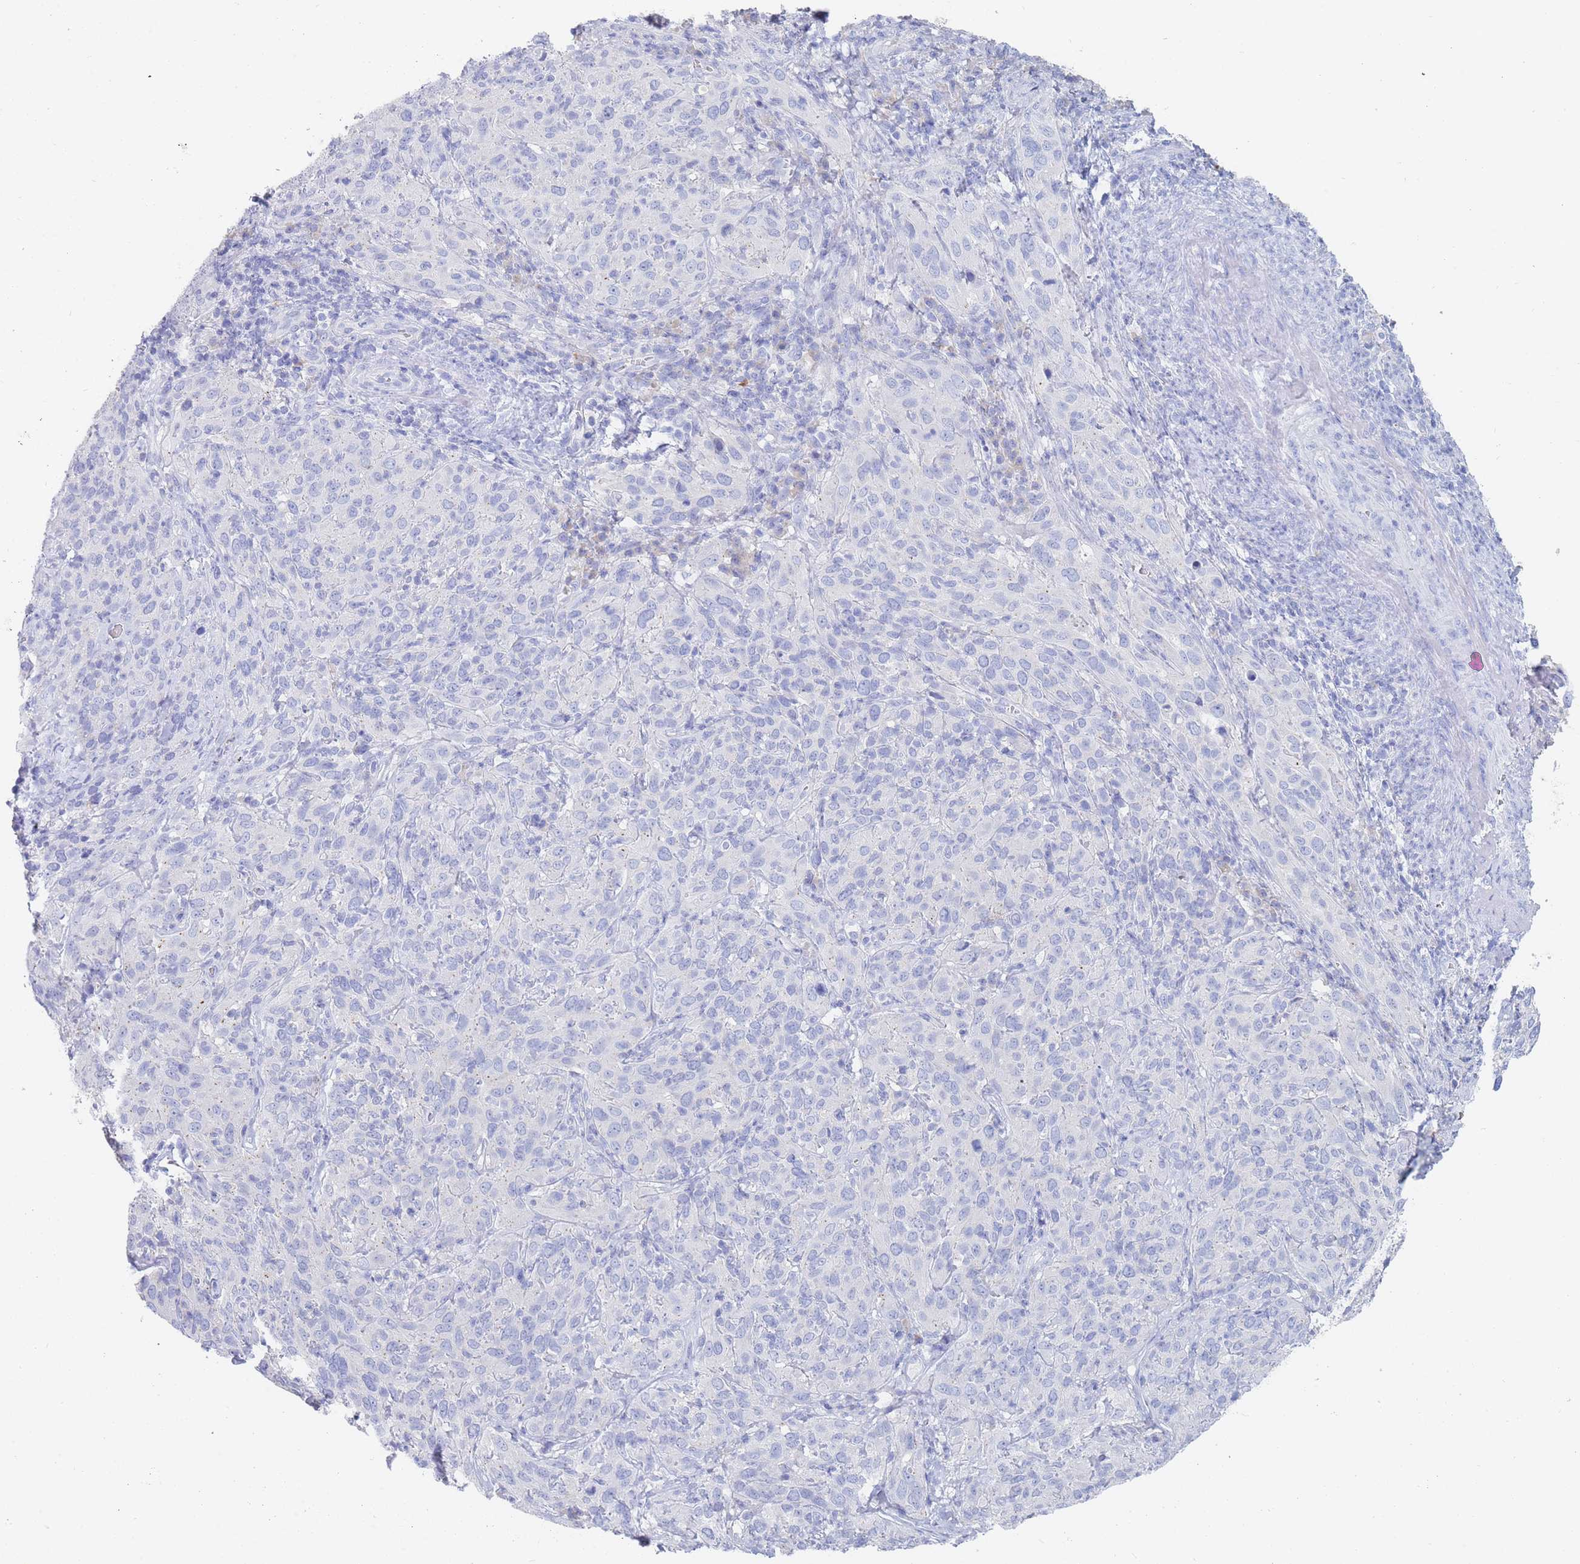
{"staining": {"intensity": "negative", "quantity": "none", "location": "none"}, "tissue": "cervical cancer", "cell_type": "Tumor cells", "image_type": "cancer", "snomed": [{"axis": "morphology", "description": "Squamous cell carcinoma, NOS"}, {"axis": "topography", "description": "Cervix"}], "caption": "Protein analysis of cervical squamous cell carcinoma exhibits no significant staining in tumor cells.", "gene": "SLC25A35", "patient": {"sex": "female", "age": 51}}